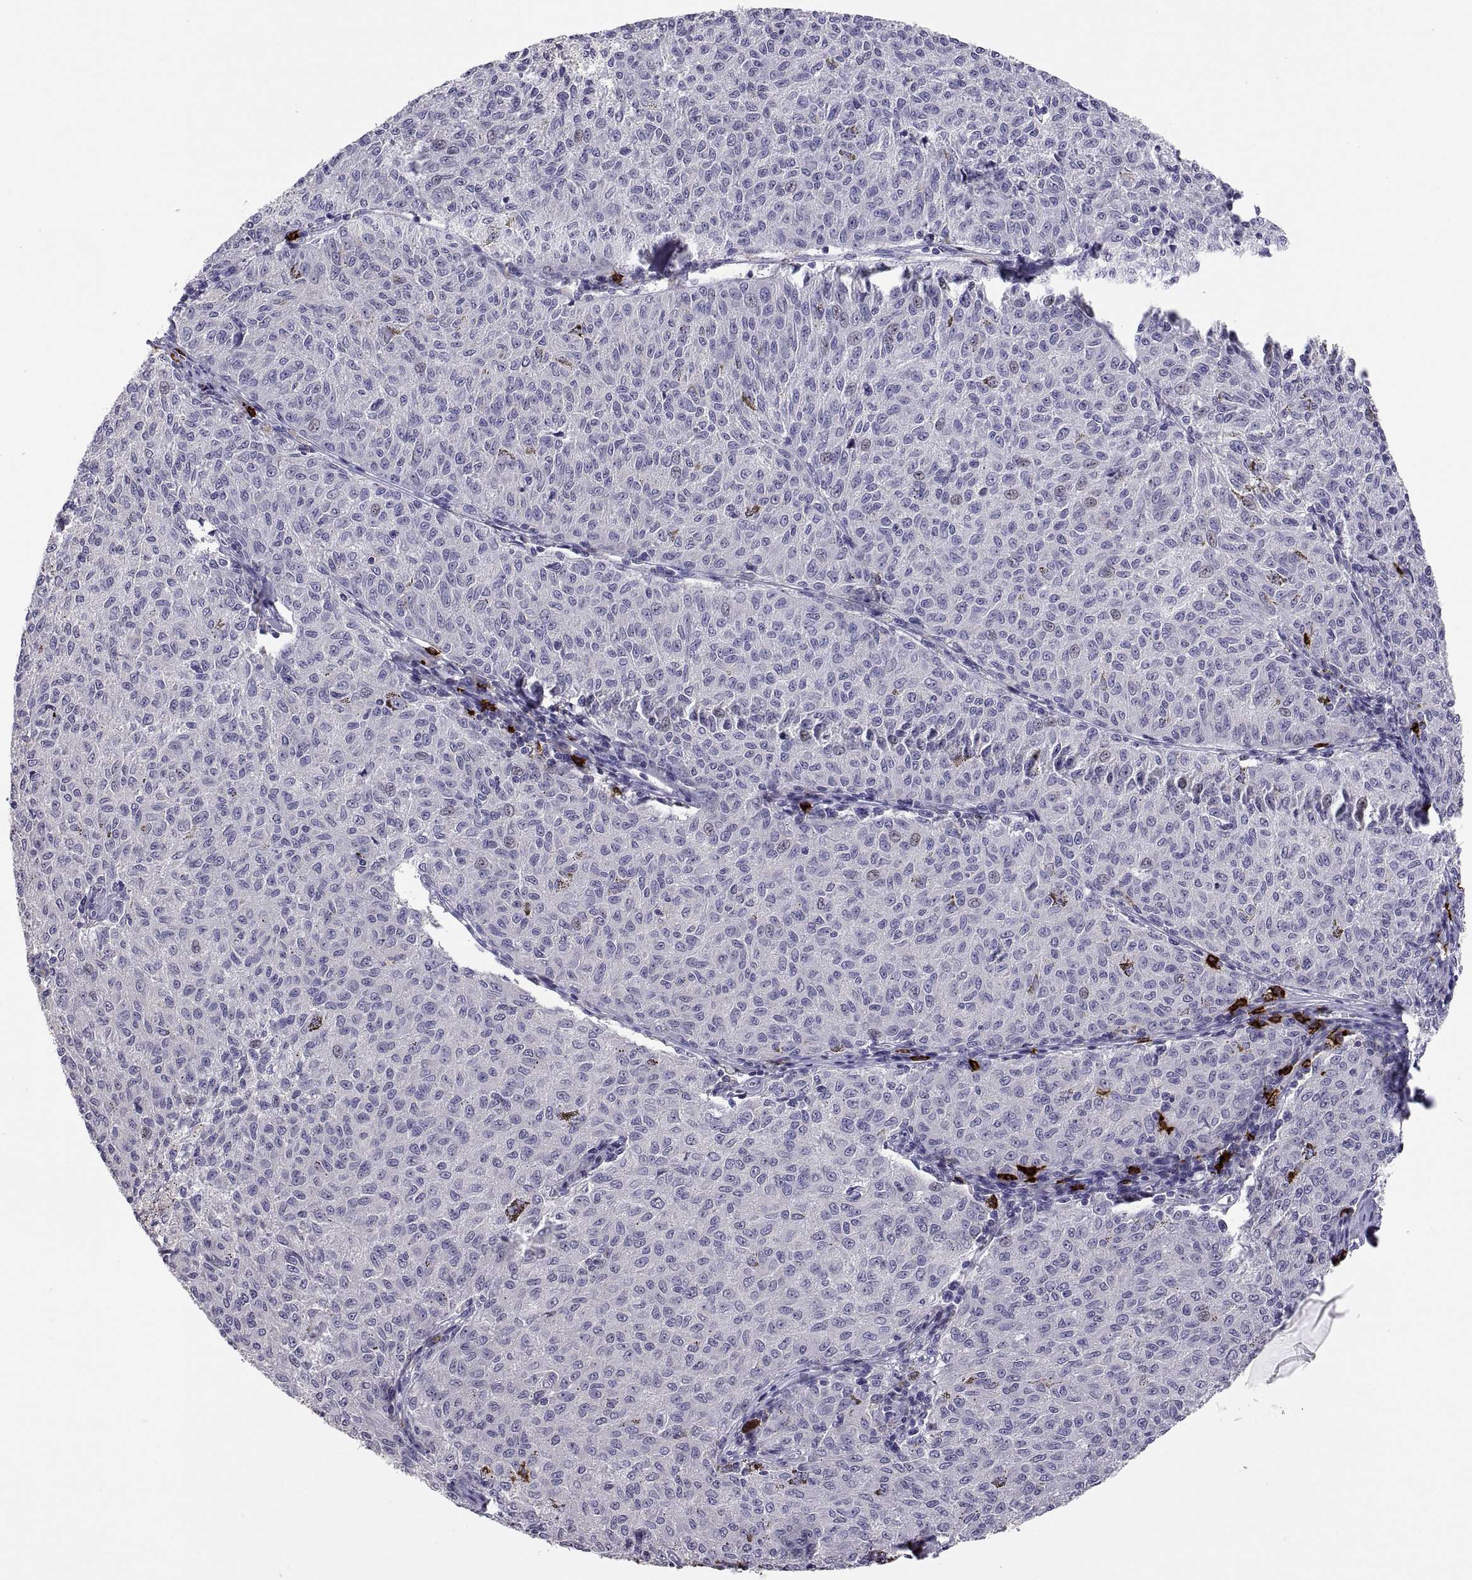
{"staining": {"intensity": "negative", "quantity": "none", "location": "none"}, "tissue": "melanoma", "cell_type": "Tumor cells", "image_type": "cancer", "snomed": [{"axis": "morphology", "description": "Malignant melanoma, NOS"}, {"axis": "topography", "description": "Skin"}], "caption": "Immunohistochemistry image of human melanoma stained for a protein (brown), which demonstrates no positivity in tumor cells.", "gene": "MS4A1", "patient": {"sex": "female", "age": 72}}